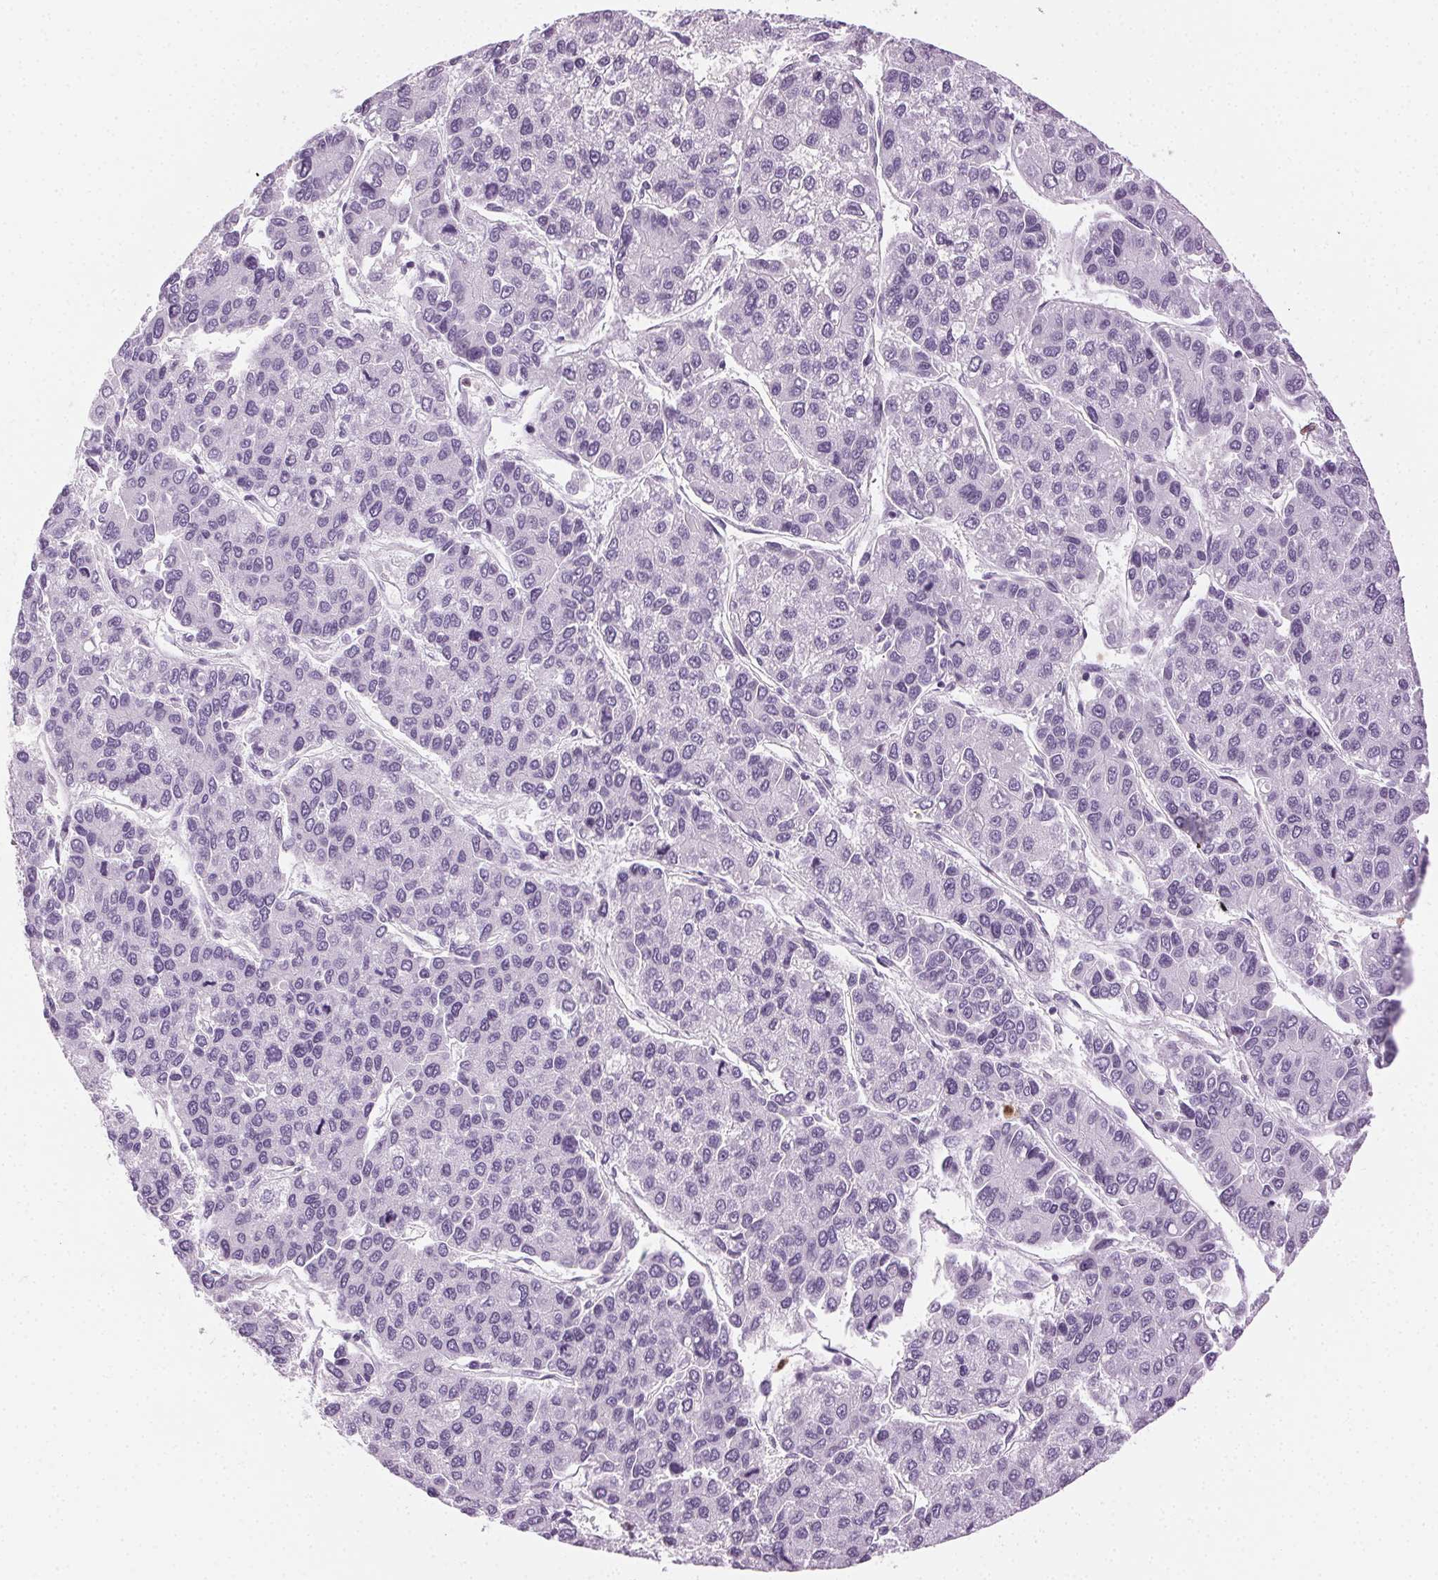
{"staining": {"intensity": "negative", "quantity": "none", "location": "none"}, "tissue": "liver cancer", "cell_type": "Tumor cells", "image_type": "cancer", "snomed": [{"axis": "morphology", "description": "Carcinoma, Hepatocellular, NOS"}, {"axis": "topography", "description": "Liver"}], "caption": "Protein analysis of liver cancer shows no significant staining in tumor cells. (DAB (3,3'-diaminobenzidine) immunohistochemistry with hematoxylin counter stain).", "gene": "MPO", "patient": {"sex": "female", "age": 66}}